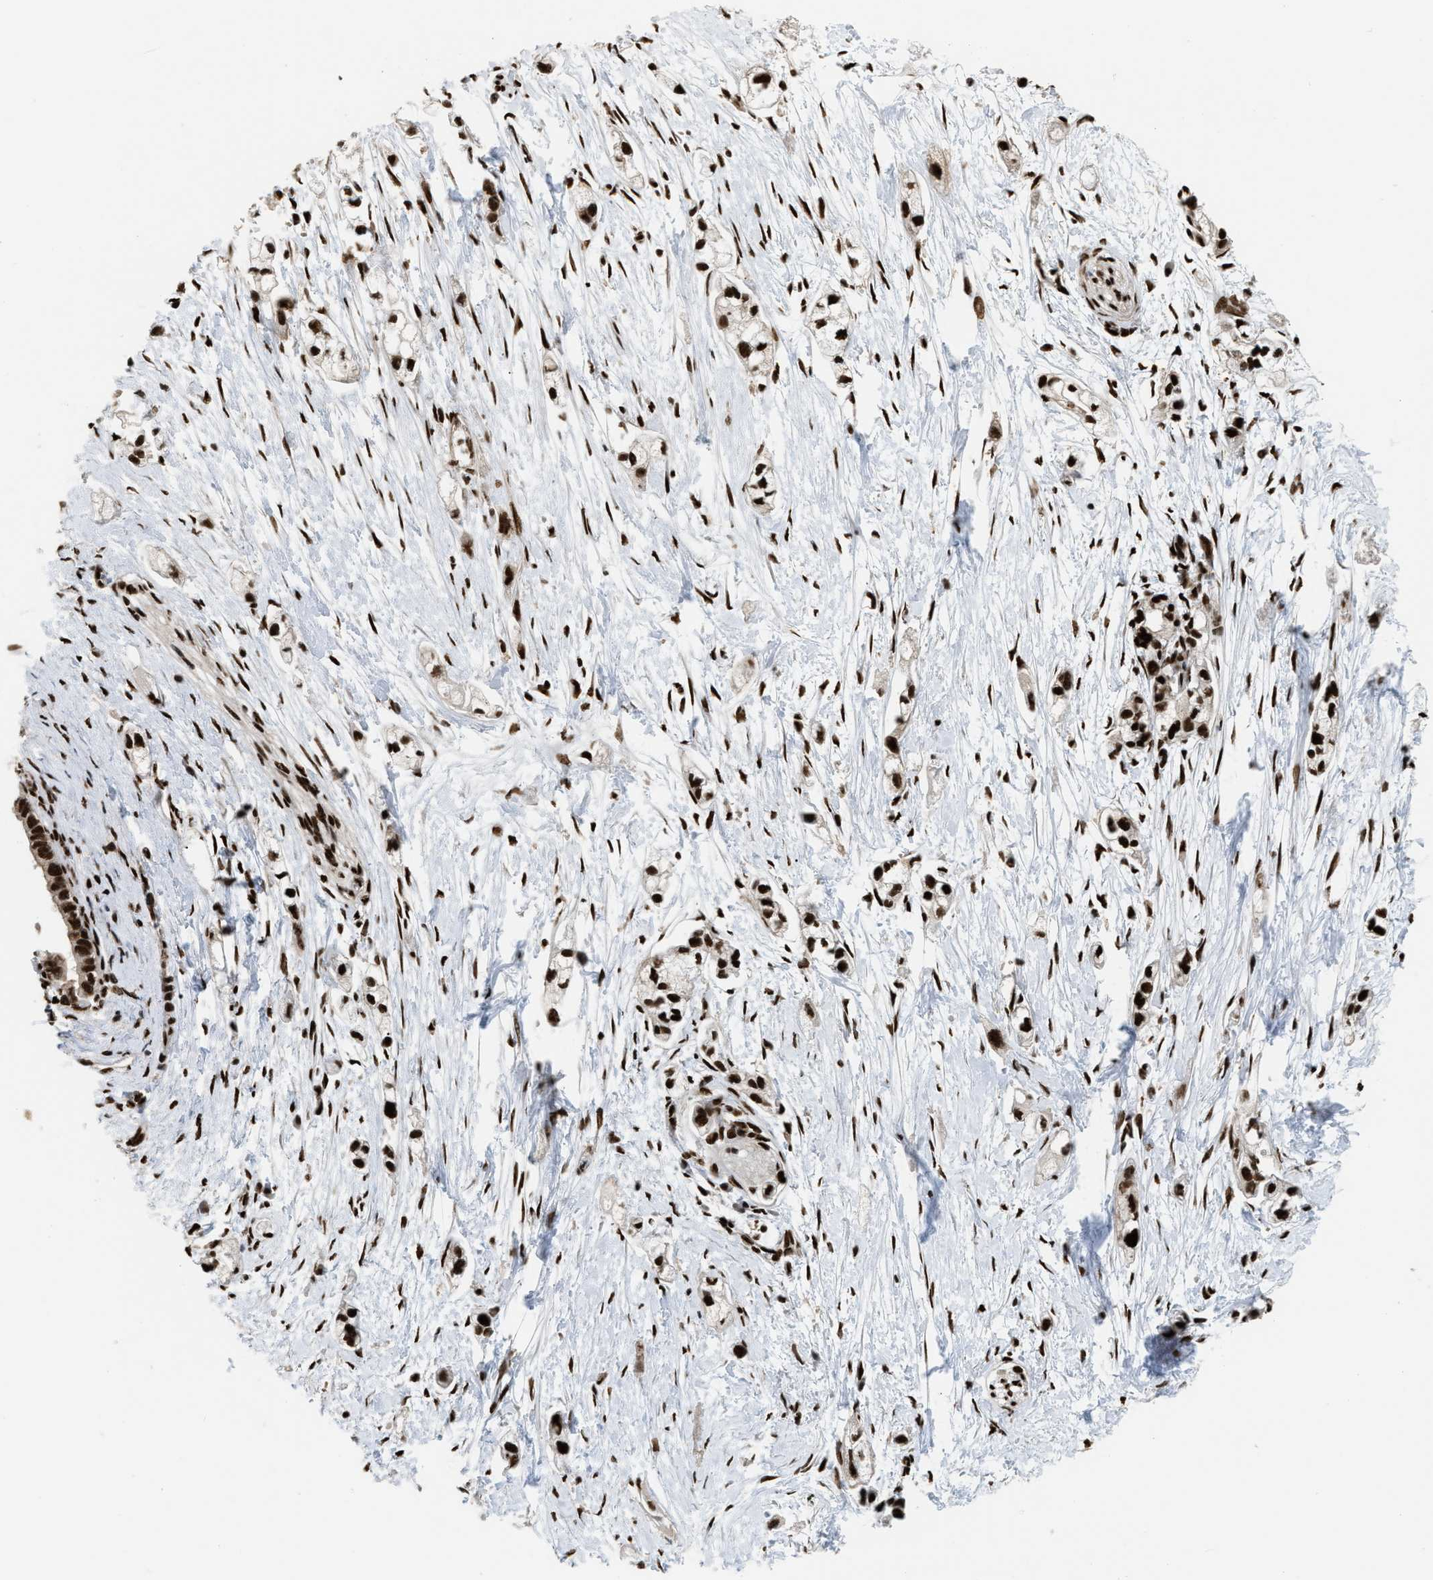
{"staining": {"intensity": "strong", "quantity": ">75%", "location": "nuclear"}, "tissue": "pancreatic cancer", "cell_type": "Tumor cells", "image_type": "cancer", "snomed": [{"axis": "morphology", "description": "Adenocarcinoma, NOS"}, {"axis": "topography", "description": "Pancreas"}], "caption": "Tumor cells reveal strong nuclear positivity in approximately >75% of cells in pancreatic cancer (adenocarcinoma). Ihc stains the protein in brown and the nuclei are stained blue.", "gene": "NUMA1", "patient": {"sex": "male", "age": 74}}